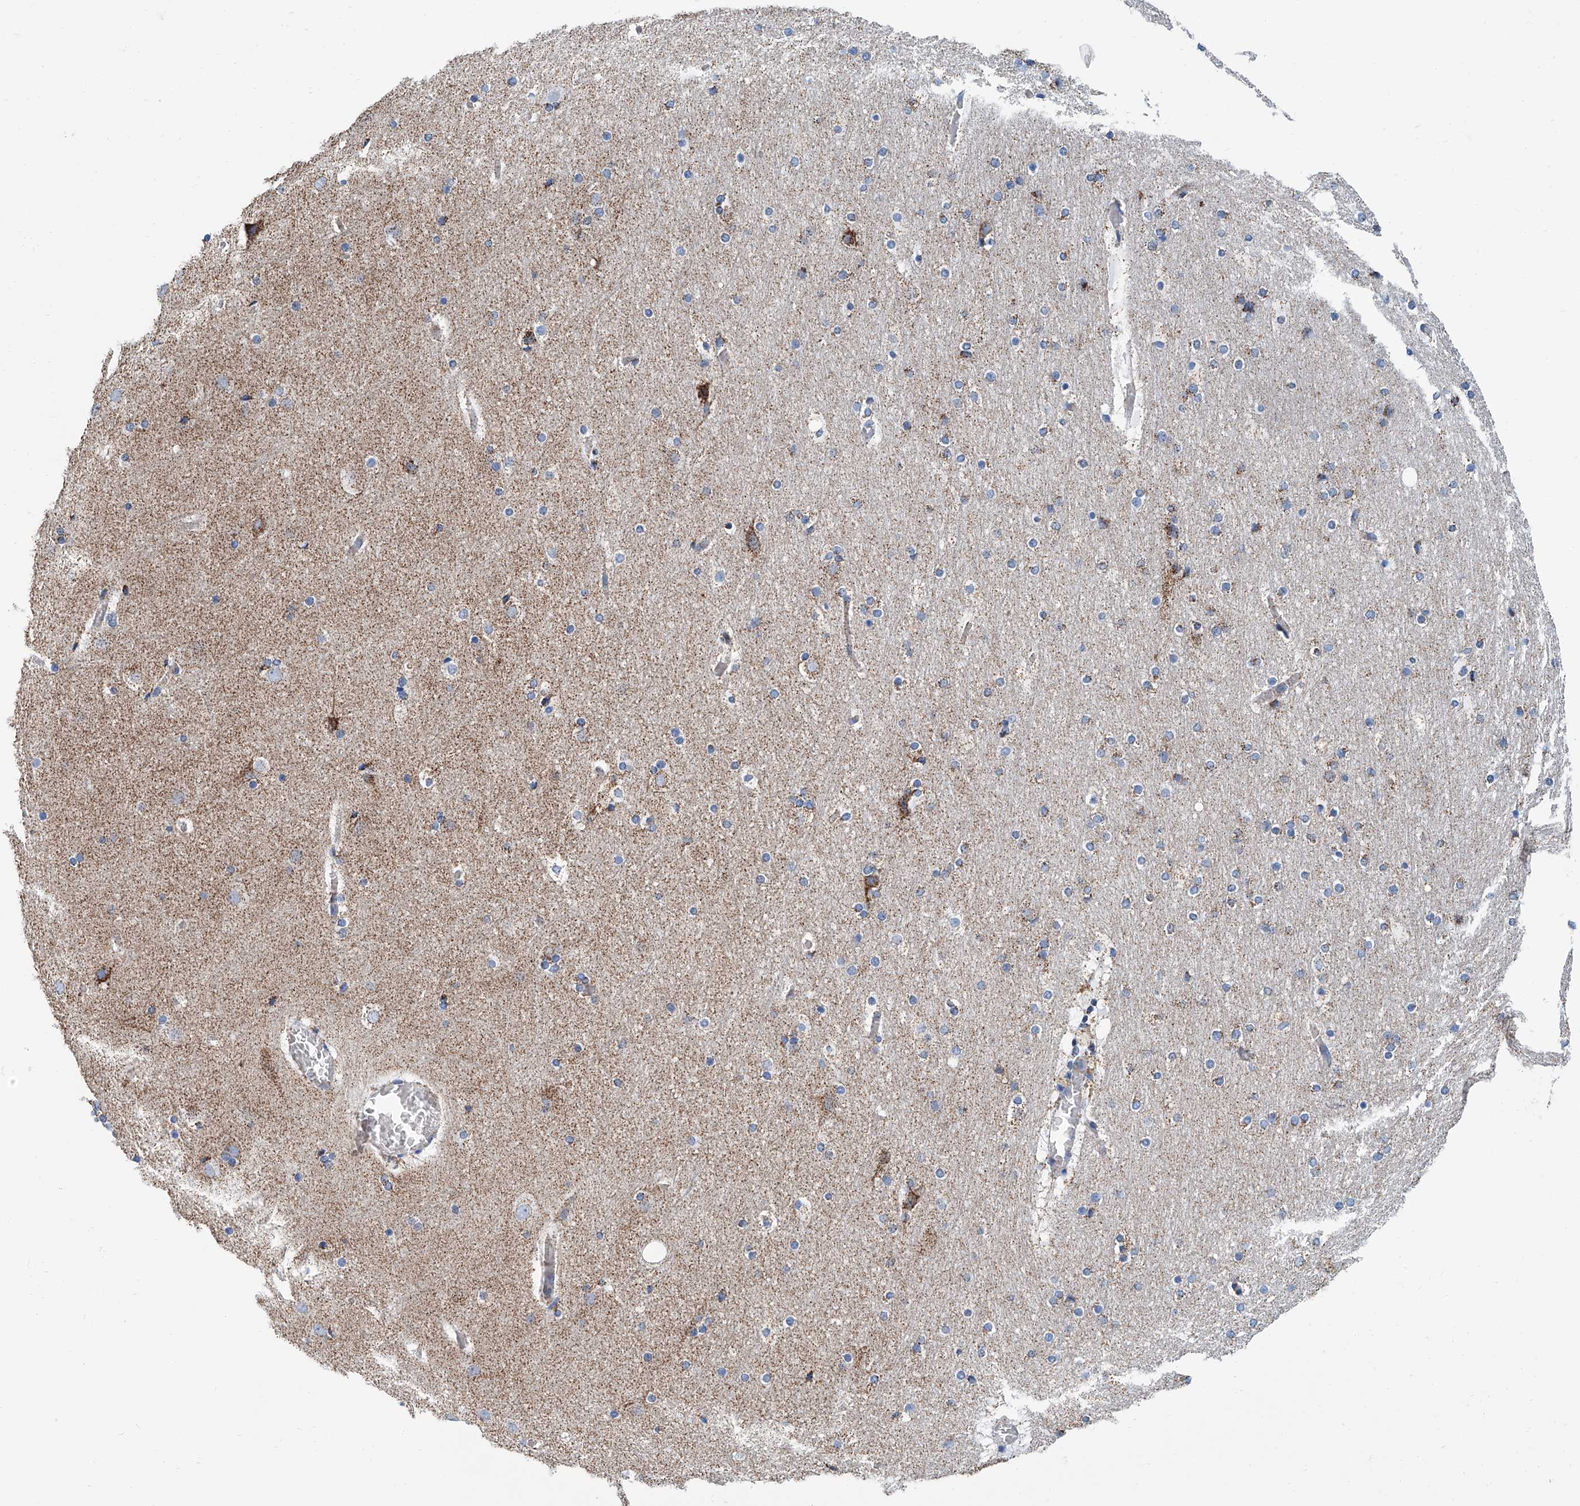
{"staining": {"intensity": "negative", "quantity": "none", "location": "none"}, "tissue": "cerebral cortex", "cell_type": "Endothelial cells", "image_type": "normal", "snomed": [{"axis": "morphology", "description": "Normal tissue, NOS"}, {"axis": "topography", "description": "Cerebral cortex"}], "caption": "Micrograph shows no significant protein expression in endothelial cells of normal cerebral cortex.", "gene": "MT", "patient": {"sex": "male", "age": 57}}